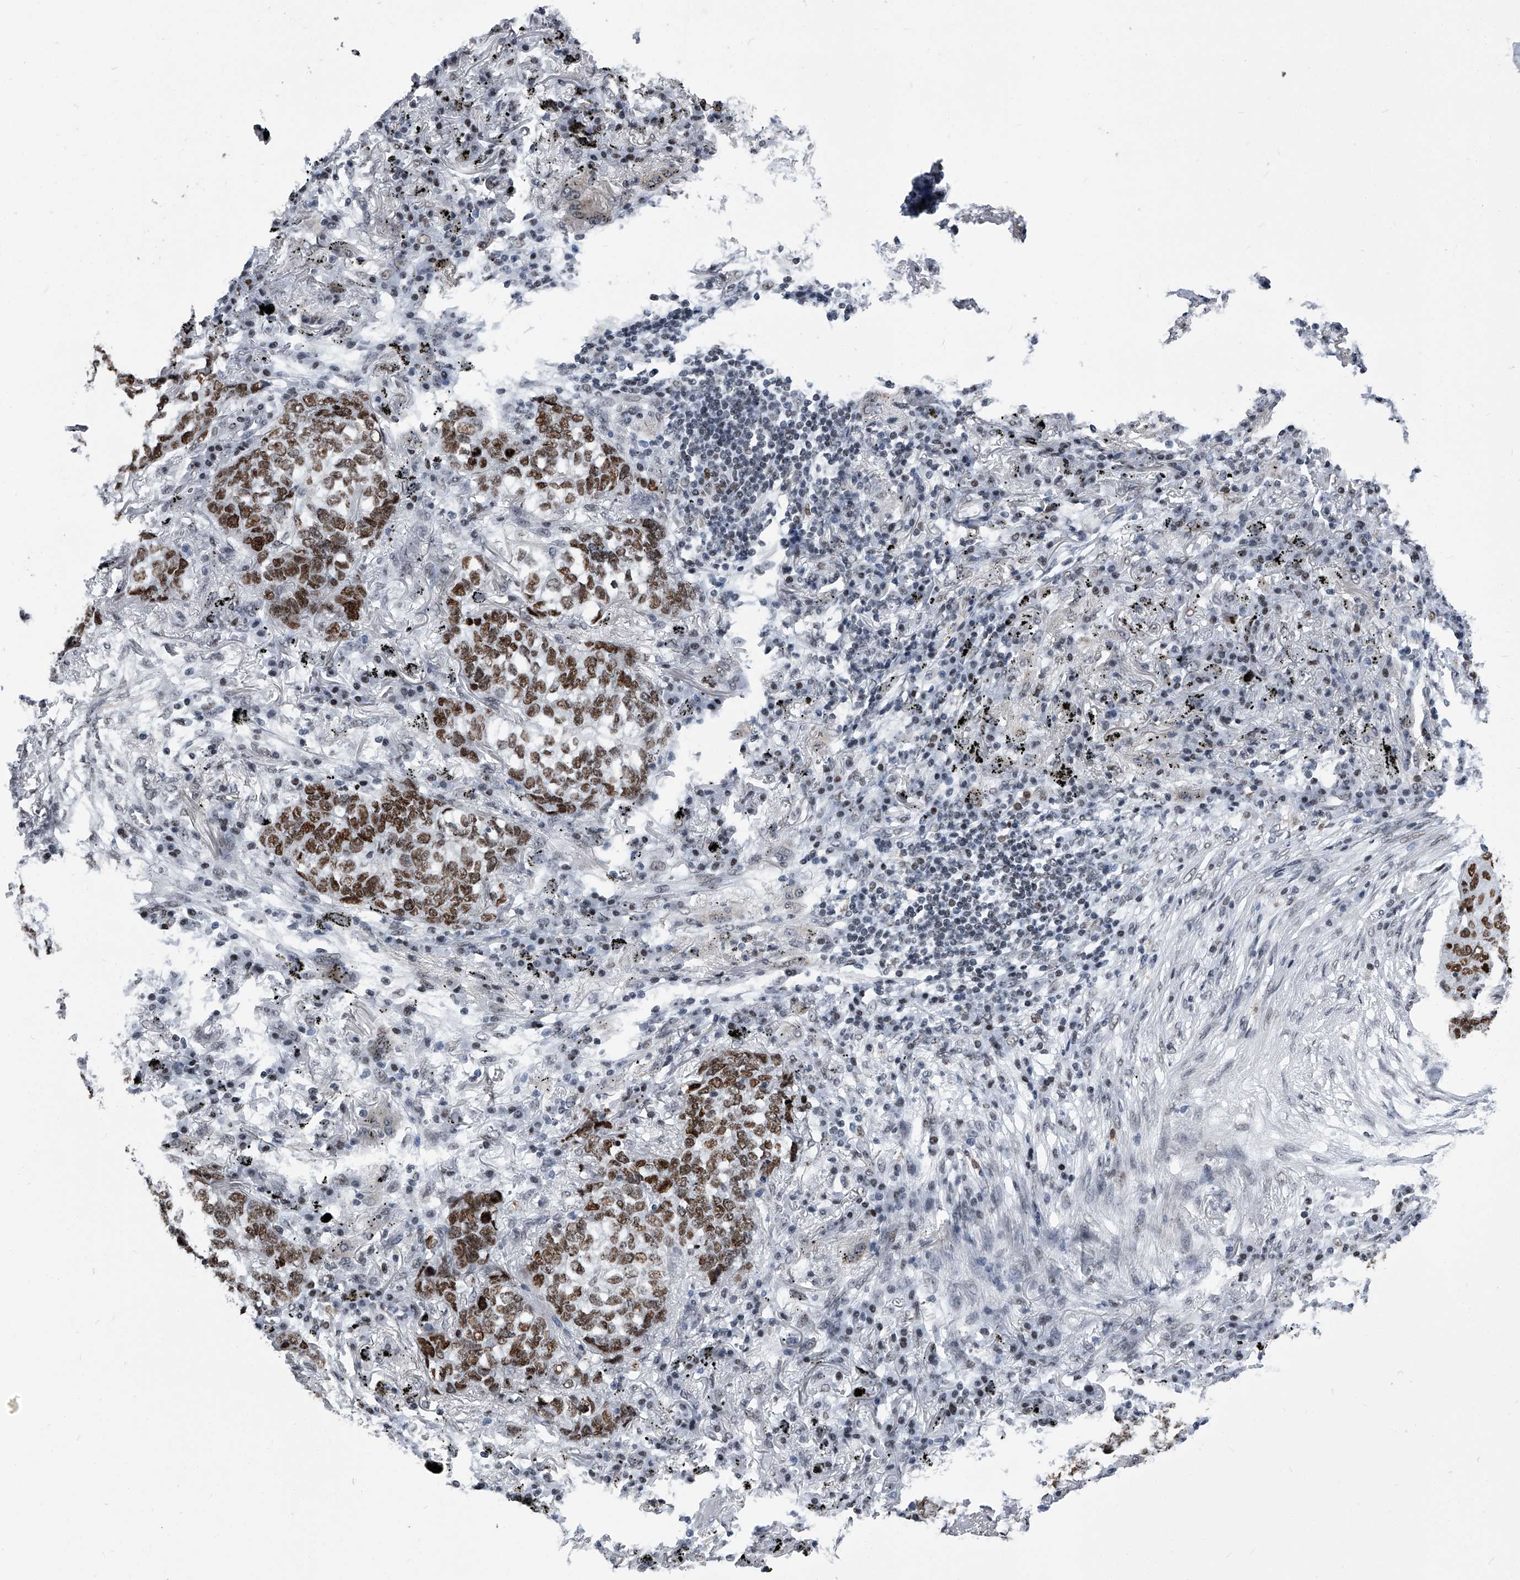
{"staining": {"intensity": "strong", "quantity": ">75%", "location": "nuclear"}, "tissue": "lung cancer", "cell_type": "Tumor cells", "image_type": "cancer", "snomed": [{"axis": "morphology", "description": "Squamous cell carcinoma, NOS"}, {"axis": "topography", "description": "Lung"}], "caption": "Human squamous cell carcinoma (lung) stained with a brown dye shows strong nuclear positive staining in approximately >75% of tumor cells.", "gene": "SIM2", "patient": {"sex": "female", "age": 63}}